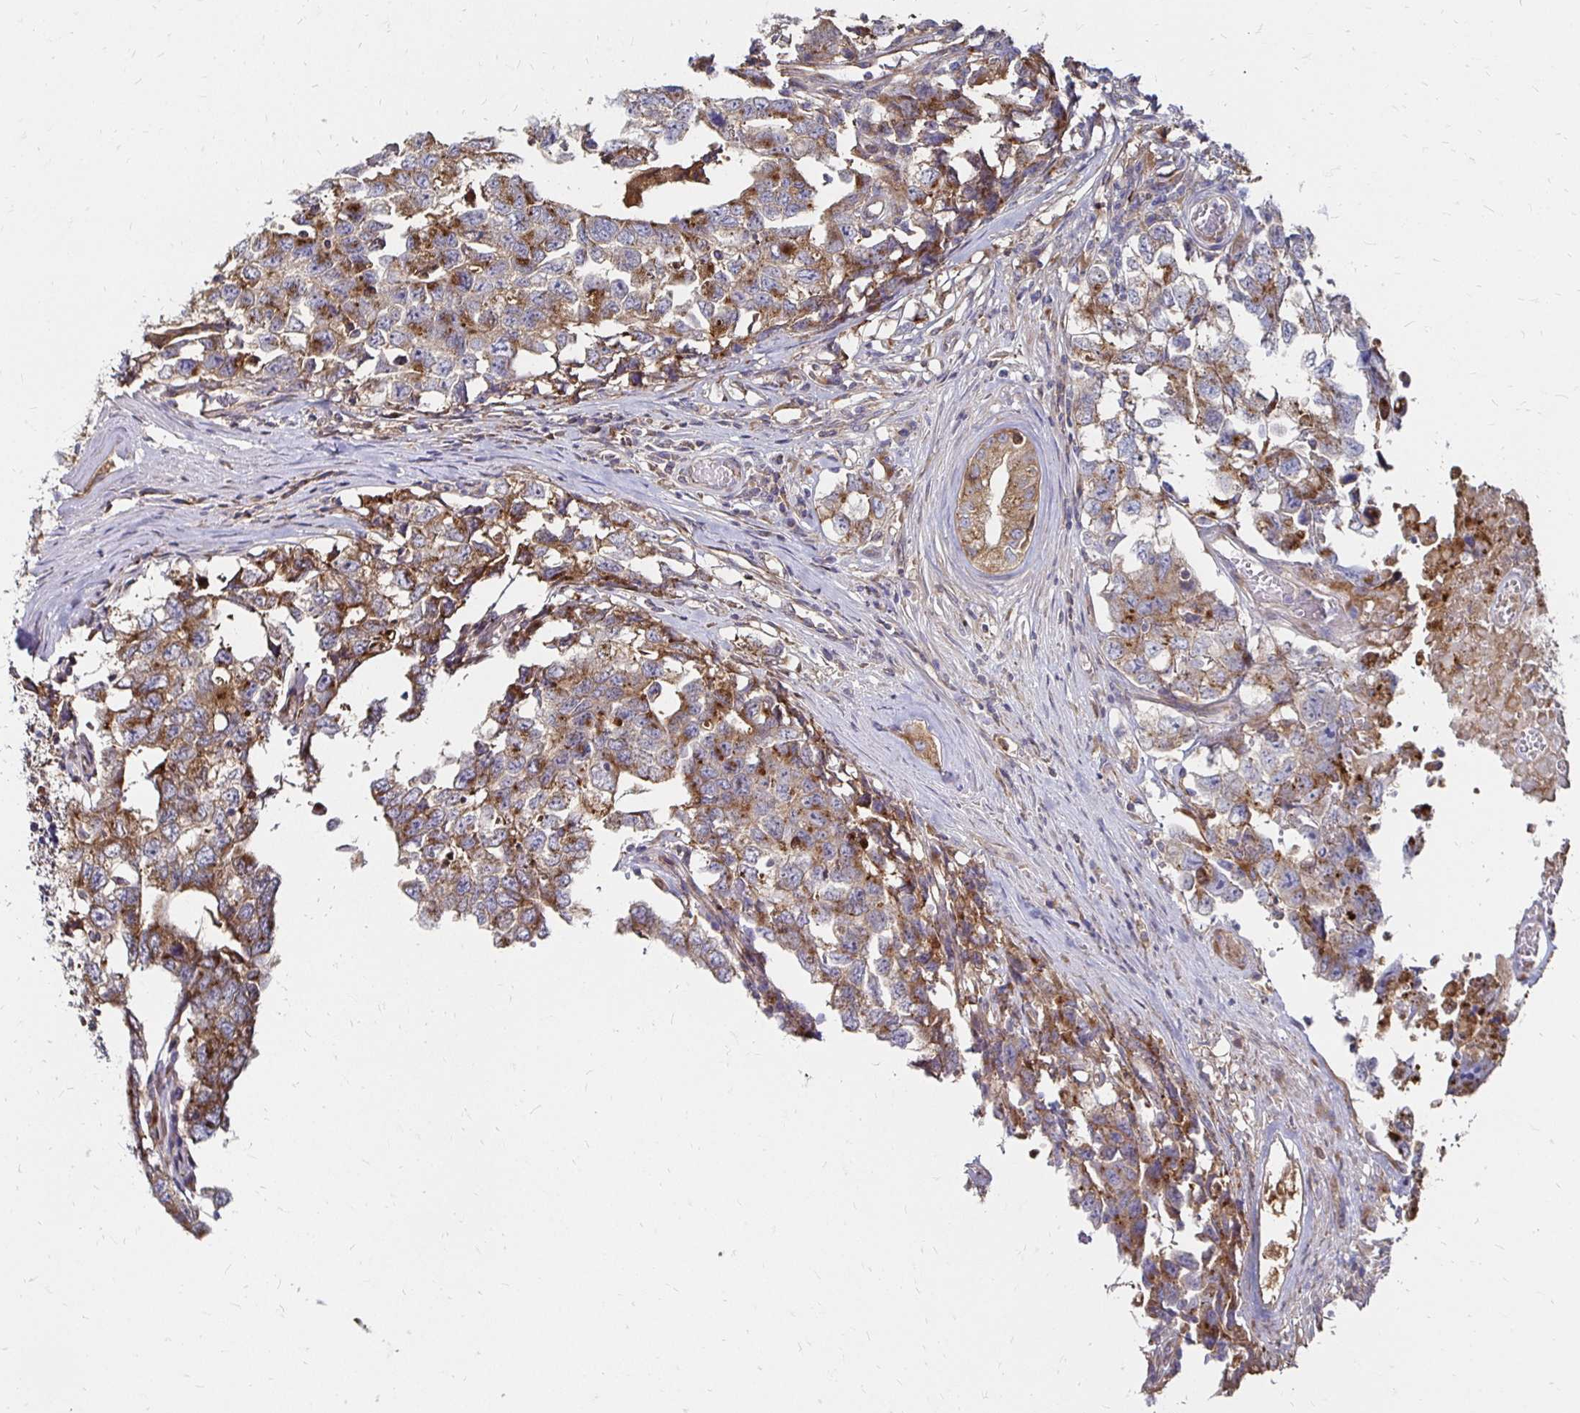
{"staining": {"intensity": "weak", "quantity": ">75%", "location": "cytoplasmic/membranous"}, "tissue": "testis cancer", "cell_type": "Tumor cells", "image_type": "cancer", "snomed": [{"axis": "morphology", "description": "Carcinoma, Embryonal, NOS"}, {"axis": "topography", "description": "Testis"}], "caption": "About >75% of tumor cells in testis embryonal carcinoma display weak cytoplasmic/membranous protein expression as visualized by brown immunohistochemical staining.", "gene": "NCSTN", "patient": {"sex": "male", "age": 22}}